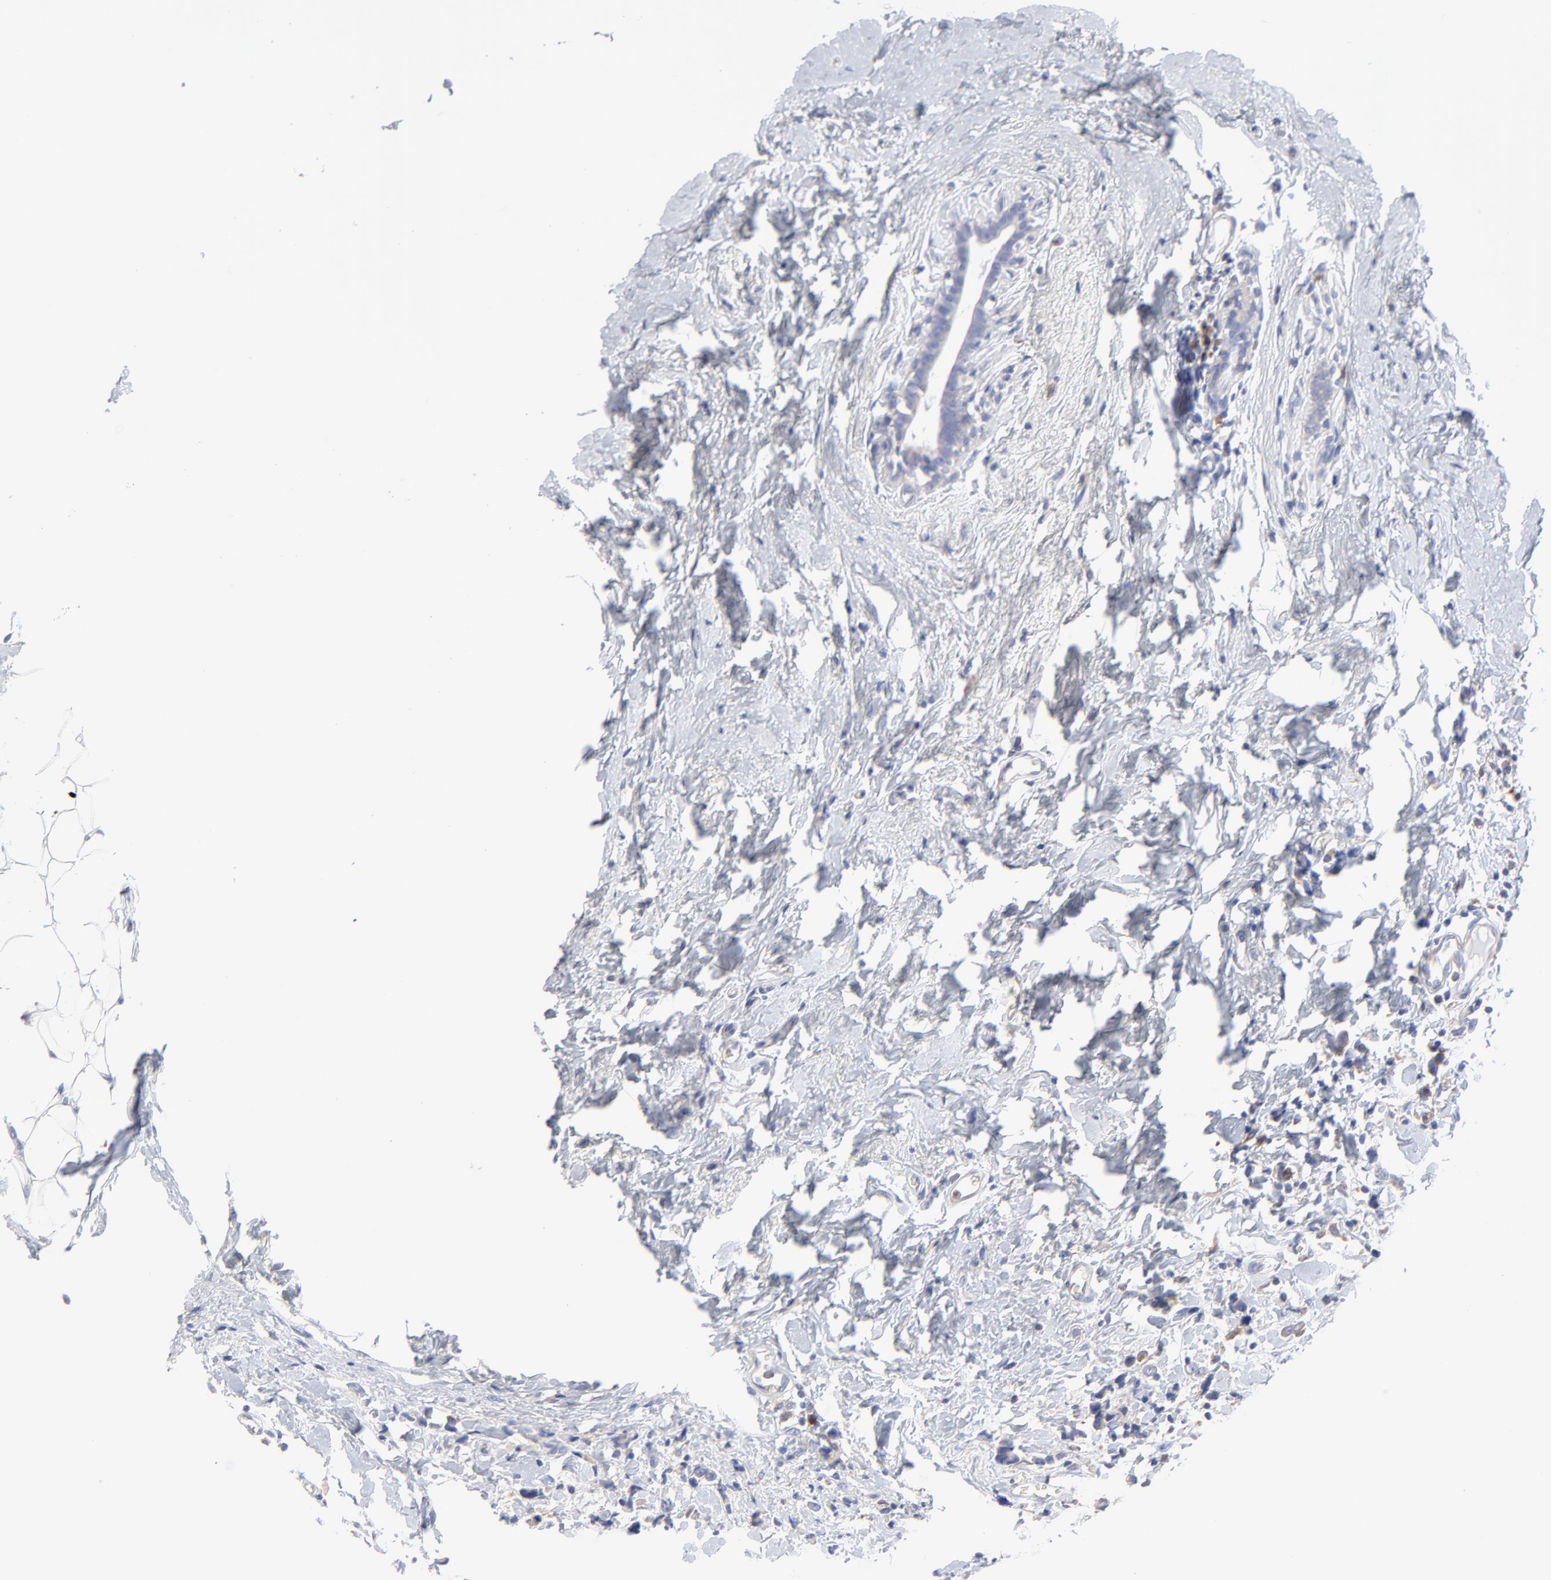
{"staining": {"intensity": "weak", "quantity": ">75%", "location": "cytoplasmic/membranous"}, "tissue": "breast cancer", "cell_type": "Tumor cells", "image_type": "cancer", "snomed": [{"axis": "morphology", "description": "Lobular carcinoma"}, {"axis": "topography", "description": "Breast"}], "caption": "Immunohistochemistry image of breast cancer (lobular carcinoma) stained for a protein (brown), which reveals low levels of weak cytoplasmic/membranous positivity in approximately >75% of tumor cells.", "gene": "MOSPD2", "patient": {"sex": "female", "age": 57}}